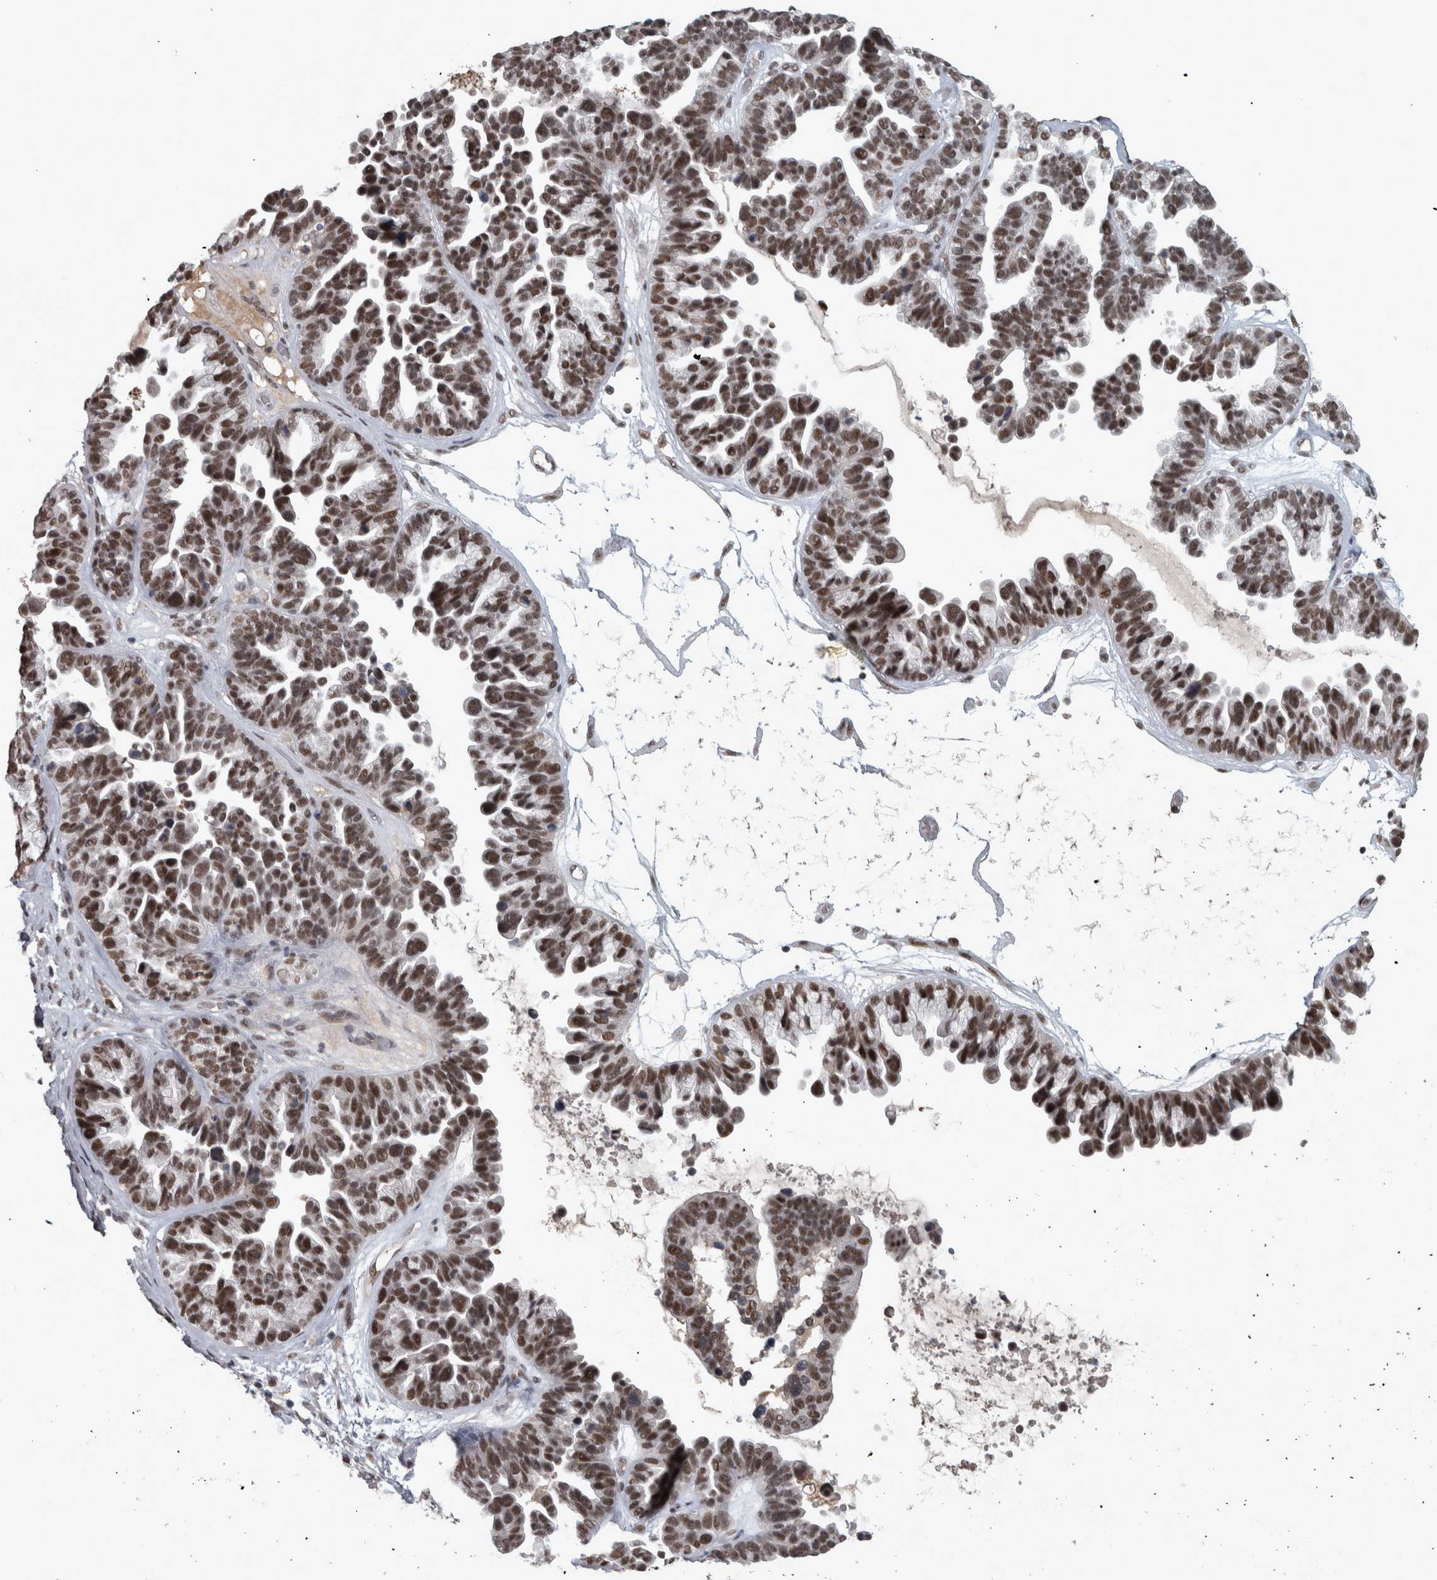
{"staining": {"intensity": "moderate", "quantity": ">75%", "location": "nuclear"}, "tissue": "ovarian cancer", "cell_type": "Tumor cells", "image_type": "cancer", "snomed": [{"axis": "morphology", "description": "Cystadenocarcinoma, serous, NOS"}, {"axis": "topography", "description": "Ovary"}], "caption": "Immunohistochemistry (DAB) staining of human ovarian cancer displays moderate nuclear protein expression in about >75% of tumor cells. Nuclei are stained in blue.", "gene": "DDX42", "patient": {"sex": "female", "age": 56}}